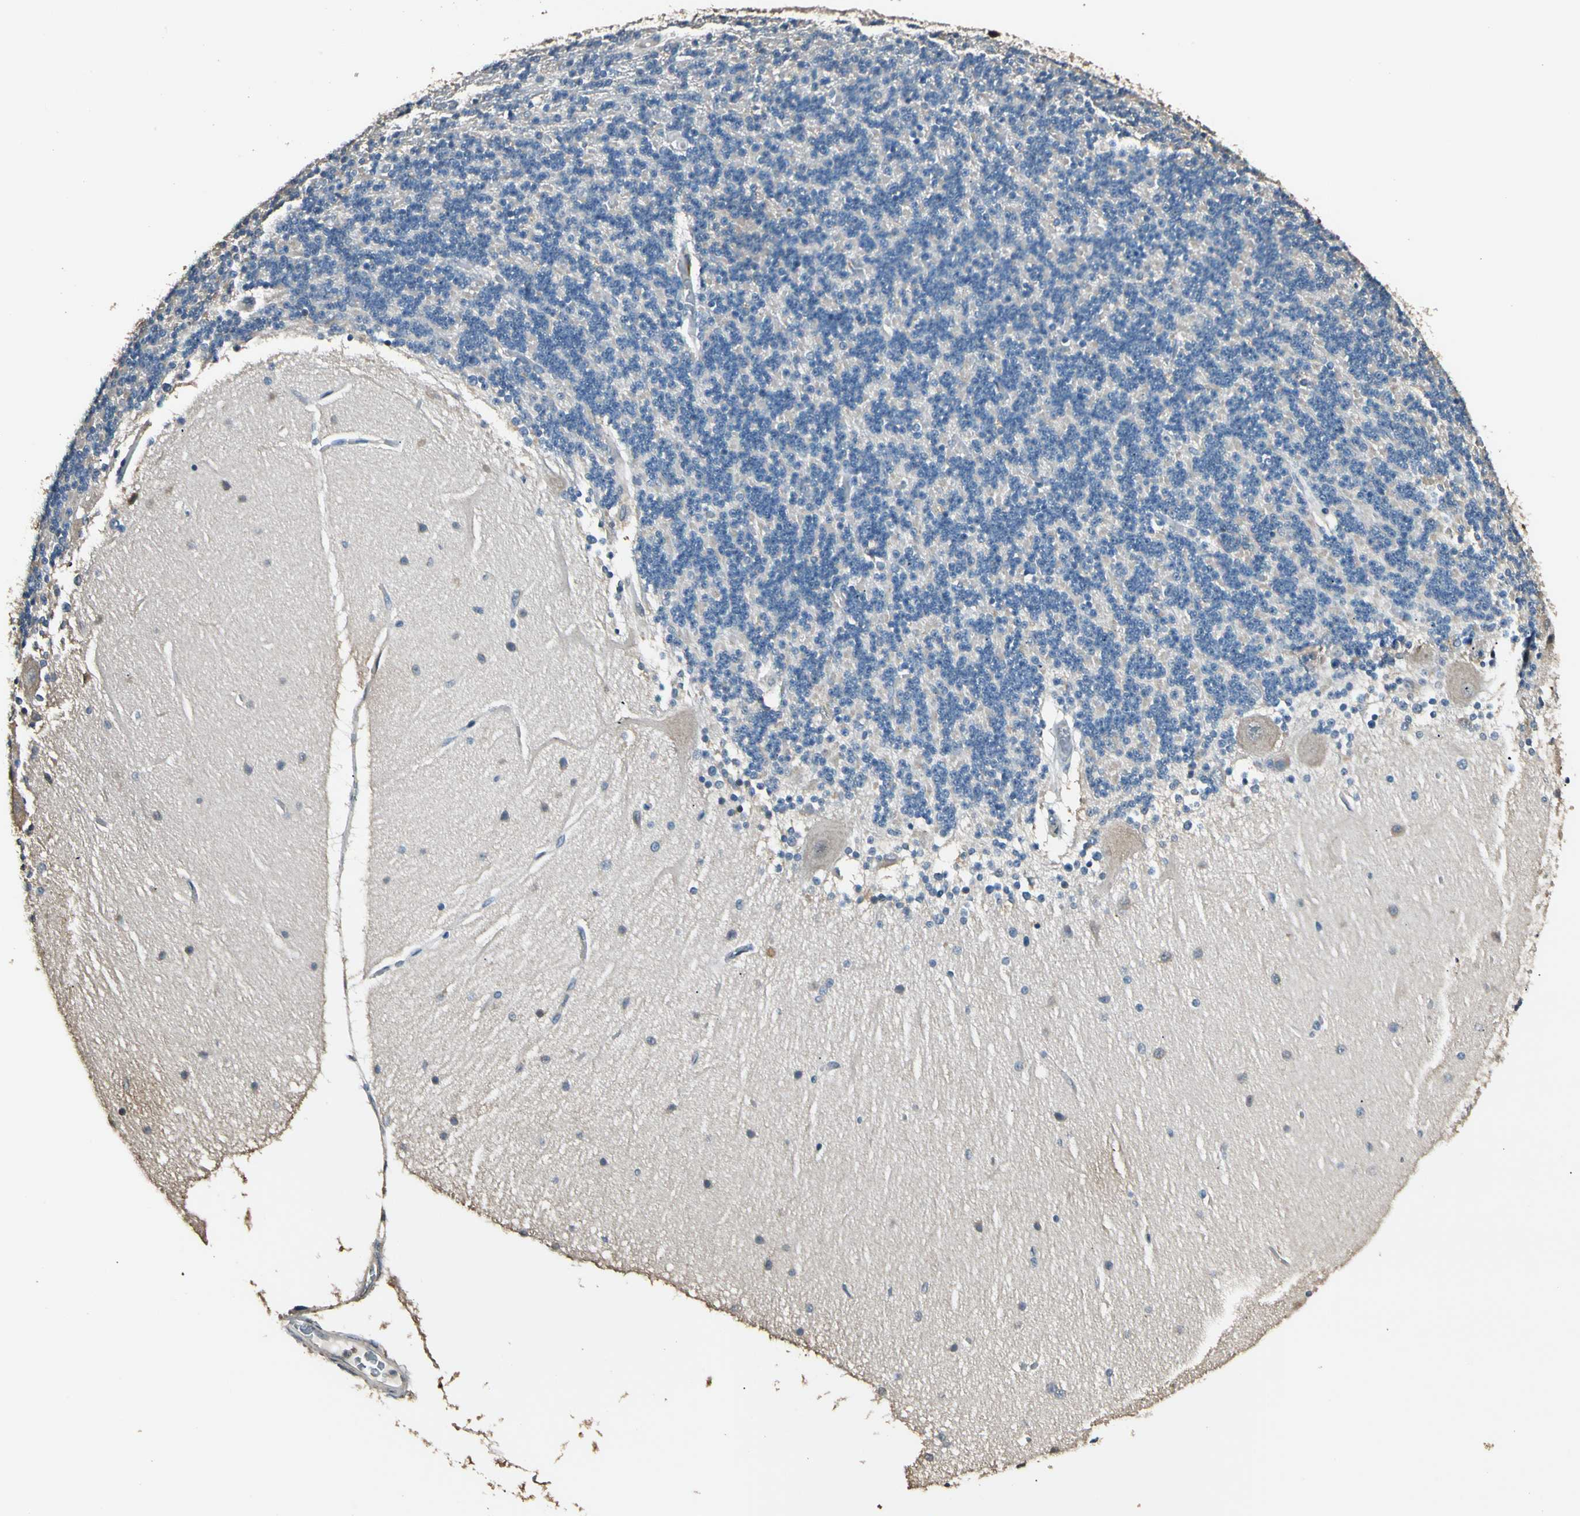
{"staining": {"intensity": "negative", "quantity": "none", "location": "none"}, "tissue": "cerebellum", "cell_type": "Cells in granular layer", "image_type": "normal", "snomed": [{"axis": "morphology", "description": "Normal tissue, NOS"}, {"axis": "topography", "description": "Cerebellum"}], "caption": "DAB immunohistochemical staining of normal human cerebellum shows no significant positivity in cells in granular layer. (Immunohistochemistry, brightfield microscopy, high magnification).", "gene": "MAP3K7", "patient": {"sex": "female", "age": 54}}